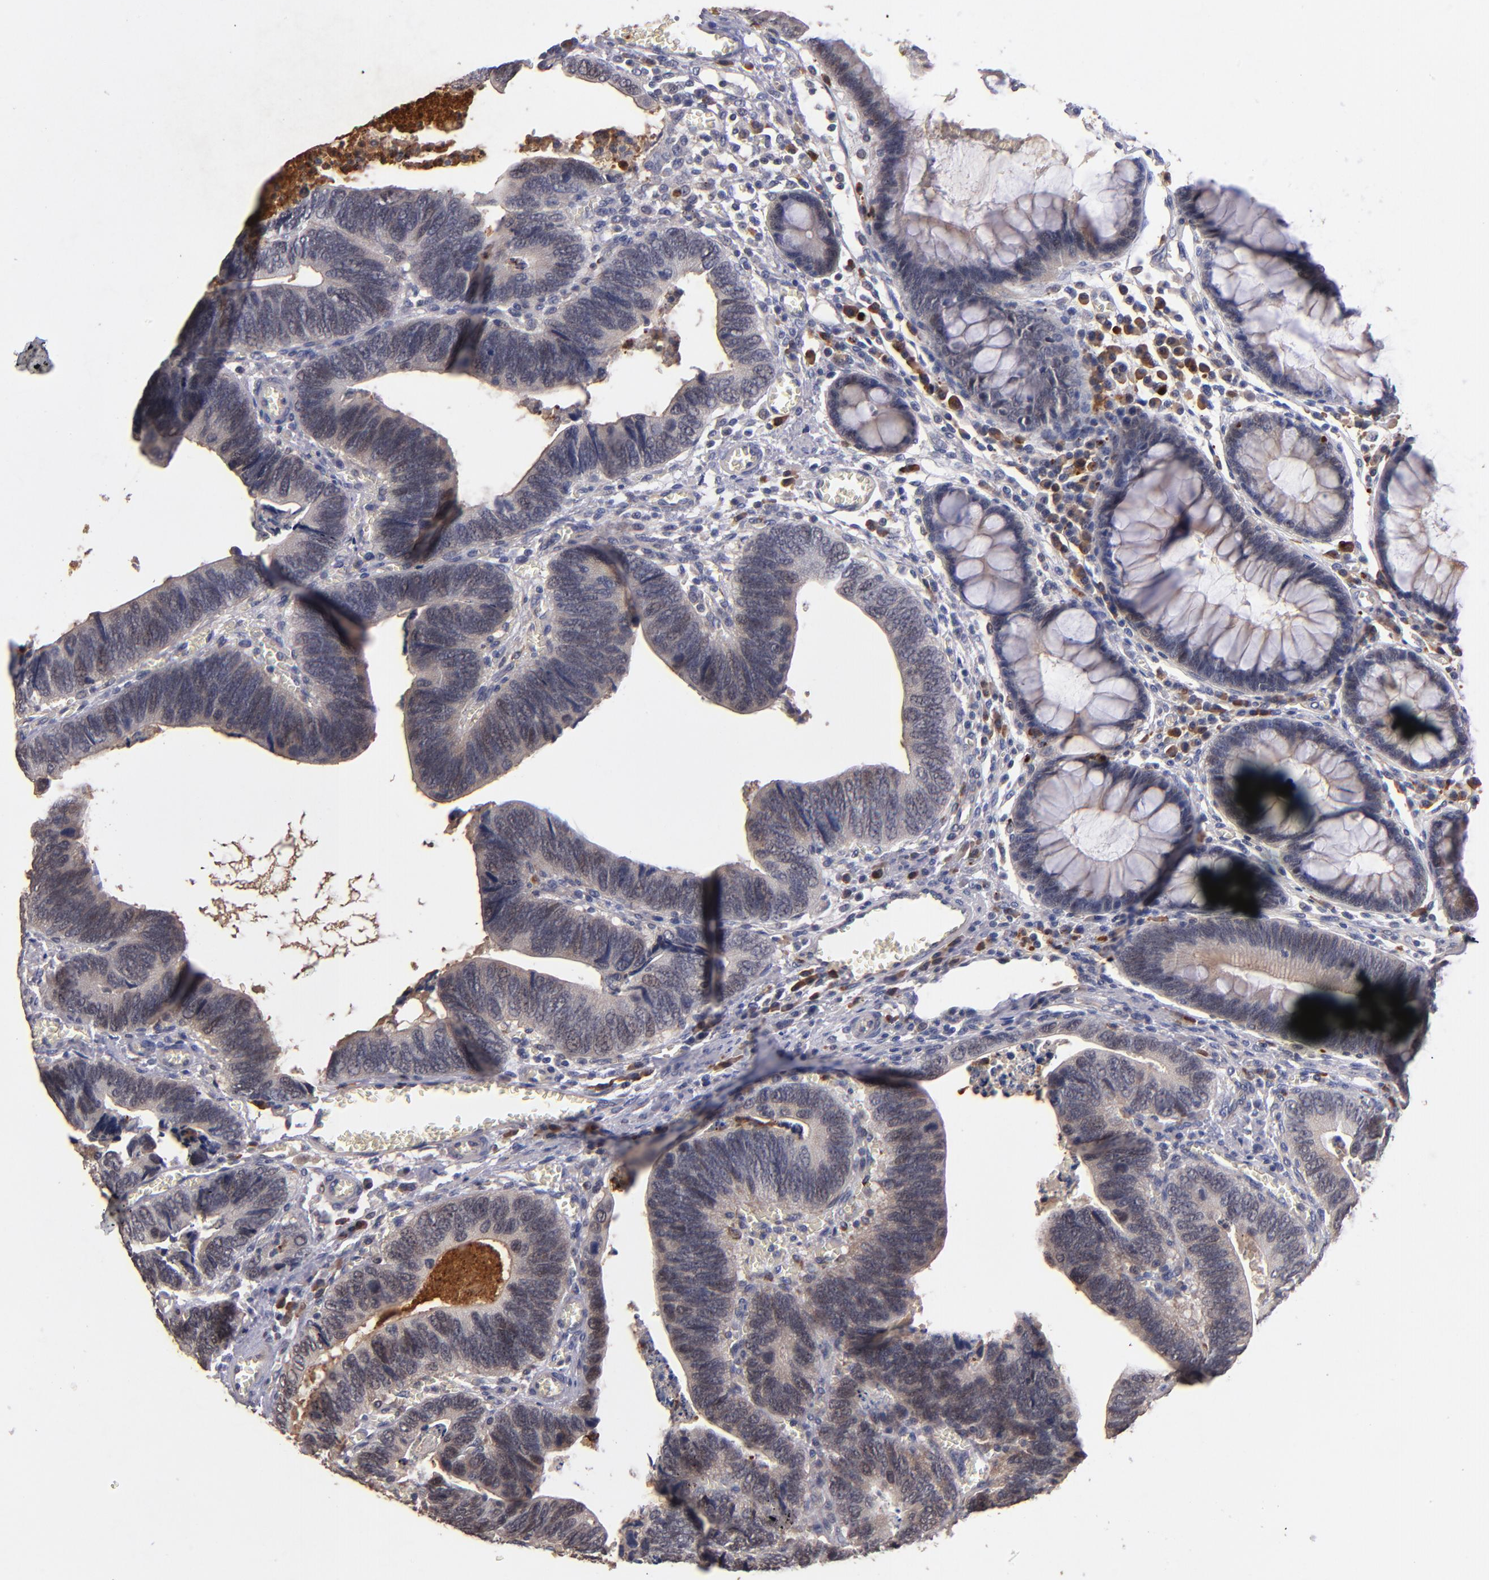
{"staining": {"intensity": "moderate", "quantity": "<25%", "location": "cytoplasmic/membranous"}, "tissue": "colorectal cancer", "cell_type": "Tumor cells", "image_type": "cancer", "snomed": [{"axis": "morphology", "description": "Adenocarcinoma, NOS"}, {"axis": "topography", "description": "Colon"}], "caption": "Immunohistochemical staining of colorectal cancer (adenocarcinoma) displays moderate cytoplasmic/membranous protein staining in about <25% of tumor cells. The staining is performed using DAB (3,3'-diaminobenzidine) brown chromogen to label protein expression. The nuclei are counter-stained blue using hematoxylin.", "gene": "TTLL12", "patient": {"sex": "male", "age": 72}}